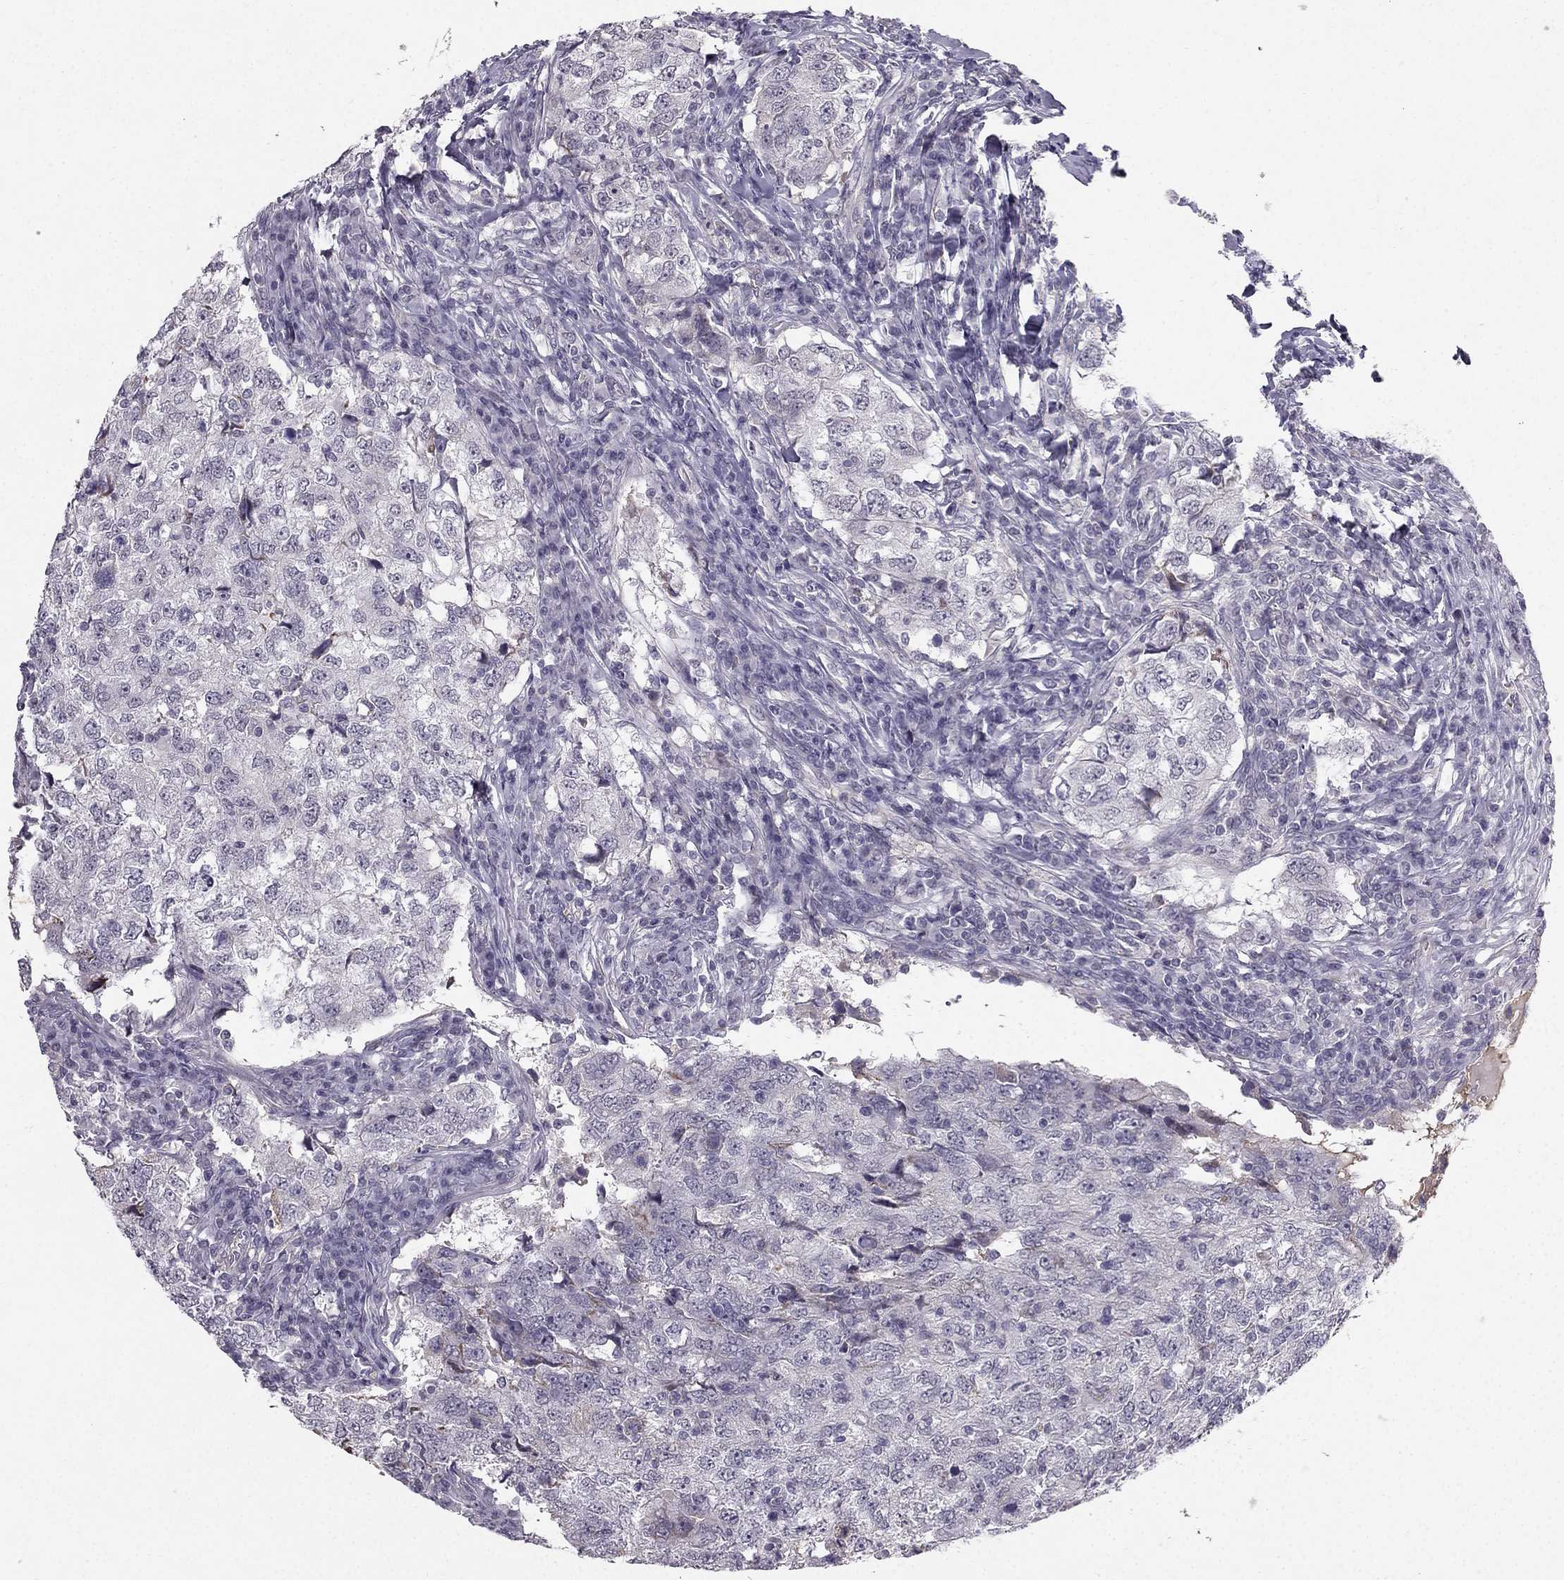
{"staining": {"intensity": "negative", "quantity": "none", "location": "none"}, "tissue": "breast cancer", "cell_type": "Tumor cells", "image_type": "cancer", "snomed": [{"axis": "morphology", "description": "Duct carcinoma"}, {"axis": "topography", "description": "Breast"}], "caption": "Breast infiltrating ductal carcinoma was stained to show a protein in brown. There is no significant staining in tumor cells.", "gene": "TSPYL5", "patient": {"sex": "female", "age": 30}}